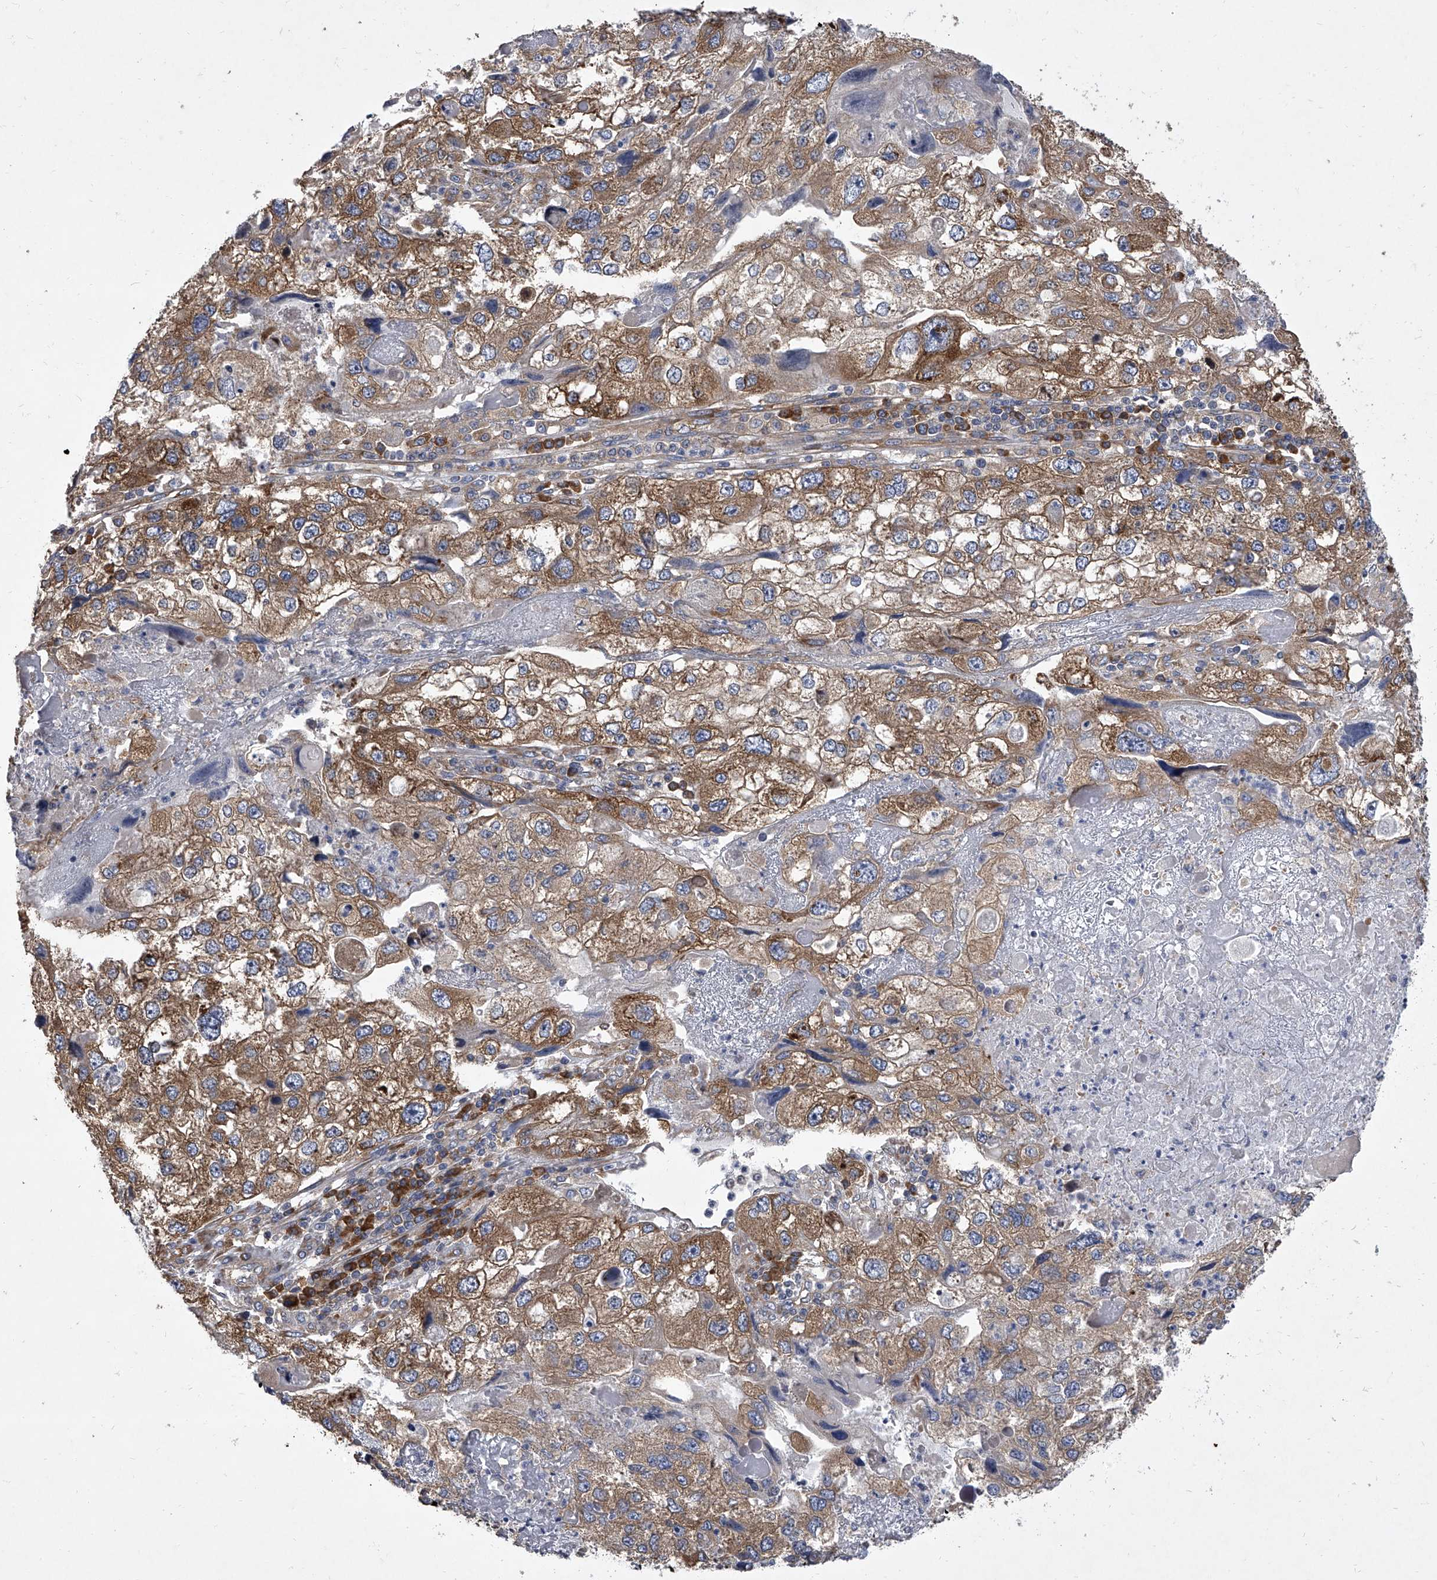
{"staining": {"intensity": "moderate", "quantity": ">75%", "location": "cytoplasmic/membranous"}, "tissue": "endometrial cancer", "cell_type": "Tumor cells", "image_type": "cancer", "snomed": [{"axis": "morphology", "description": "Adenocarcinoma, NOS"}, {"axis": "topography", "description": "Endometrium"}], "caption": "Human endometrial adenocarcinoma stained with a protein marker displays moderate staining in tumor cells.", "gene": "EIF2S2", "patient": {"sex": "female", "age": 49}}